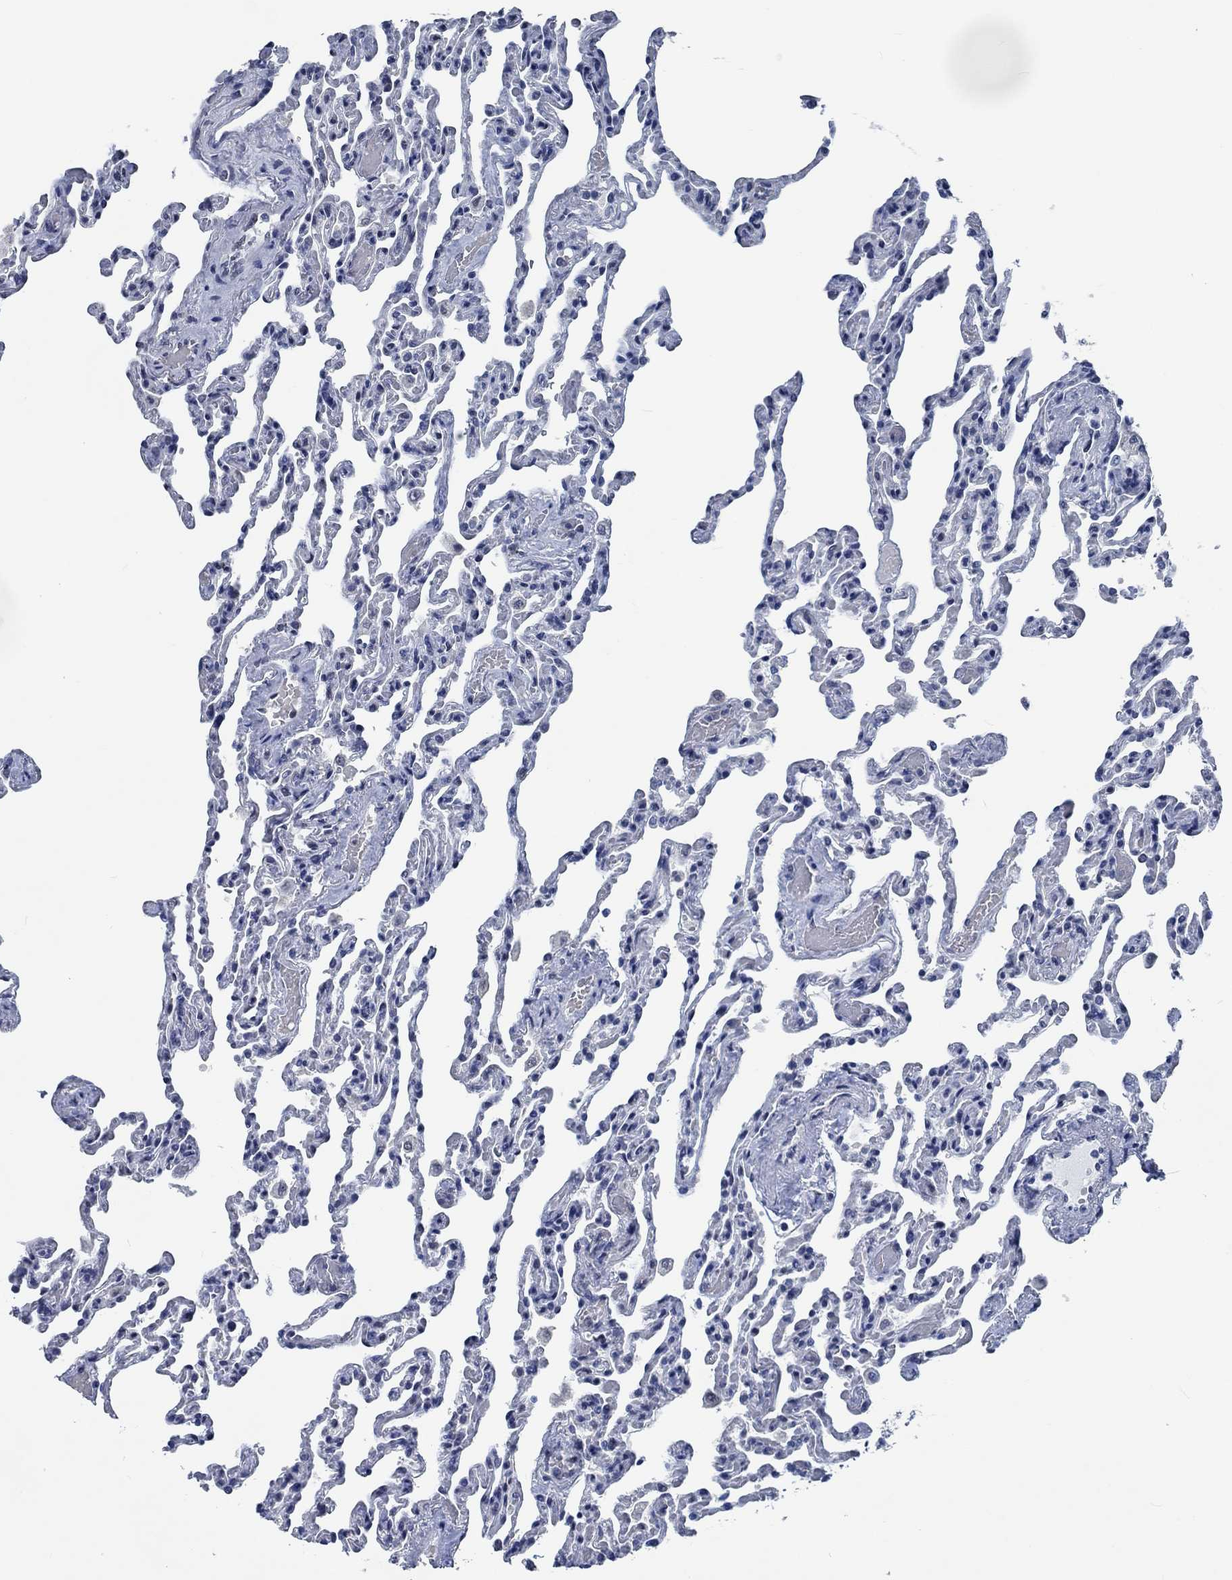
{"staining": {"intensity": "negative", "quantity": "none", "location": "none"}, "tissue": "lung", "cell_type": "Alveolar cells", "image_type": "normal", "snomed": [{"axis": "morphology", "description": "Normal tissue, NOS"}, {"axis": "topography", "description": "Lung"}], "caption": "This is an immunohistochemistry photomicrograph of normal human lung. There is no positivity in alveolar cells.", "gene": "OBSCN", "patient": {"sex": "female", "age": 43}}